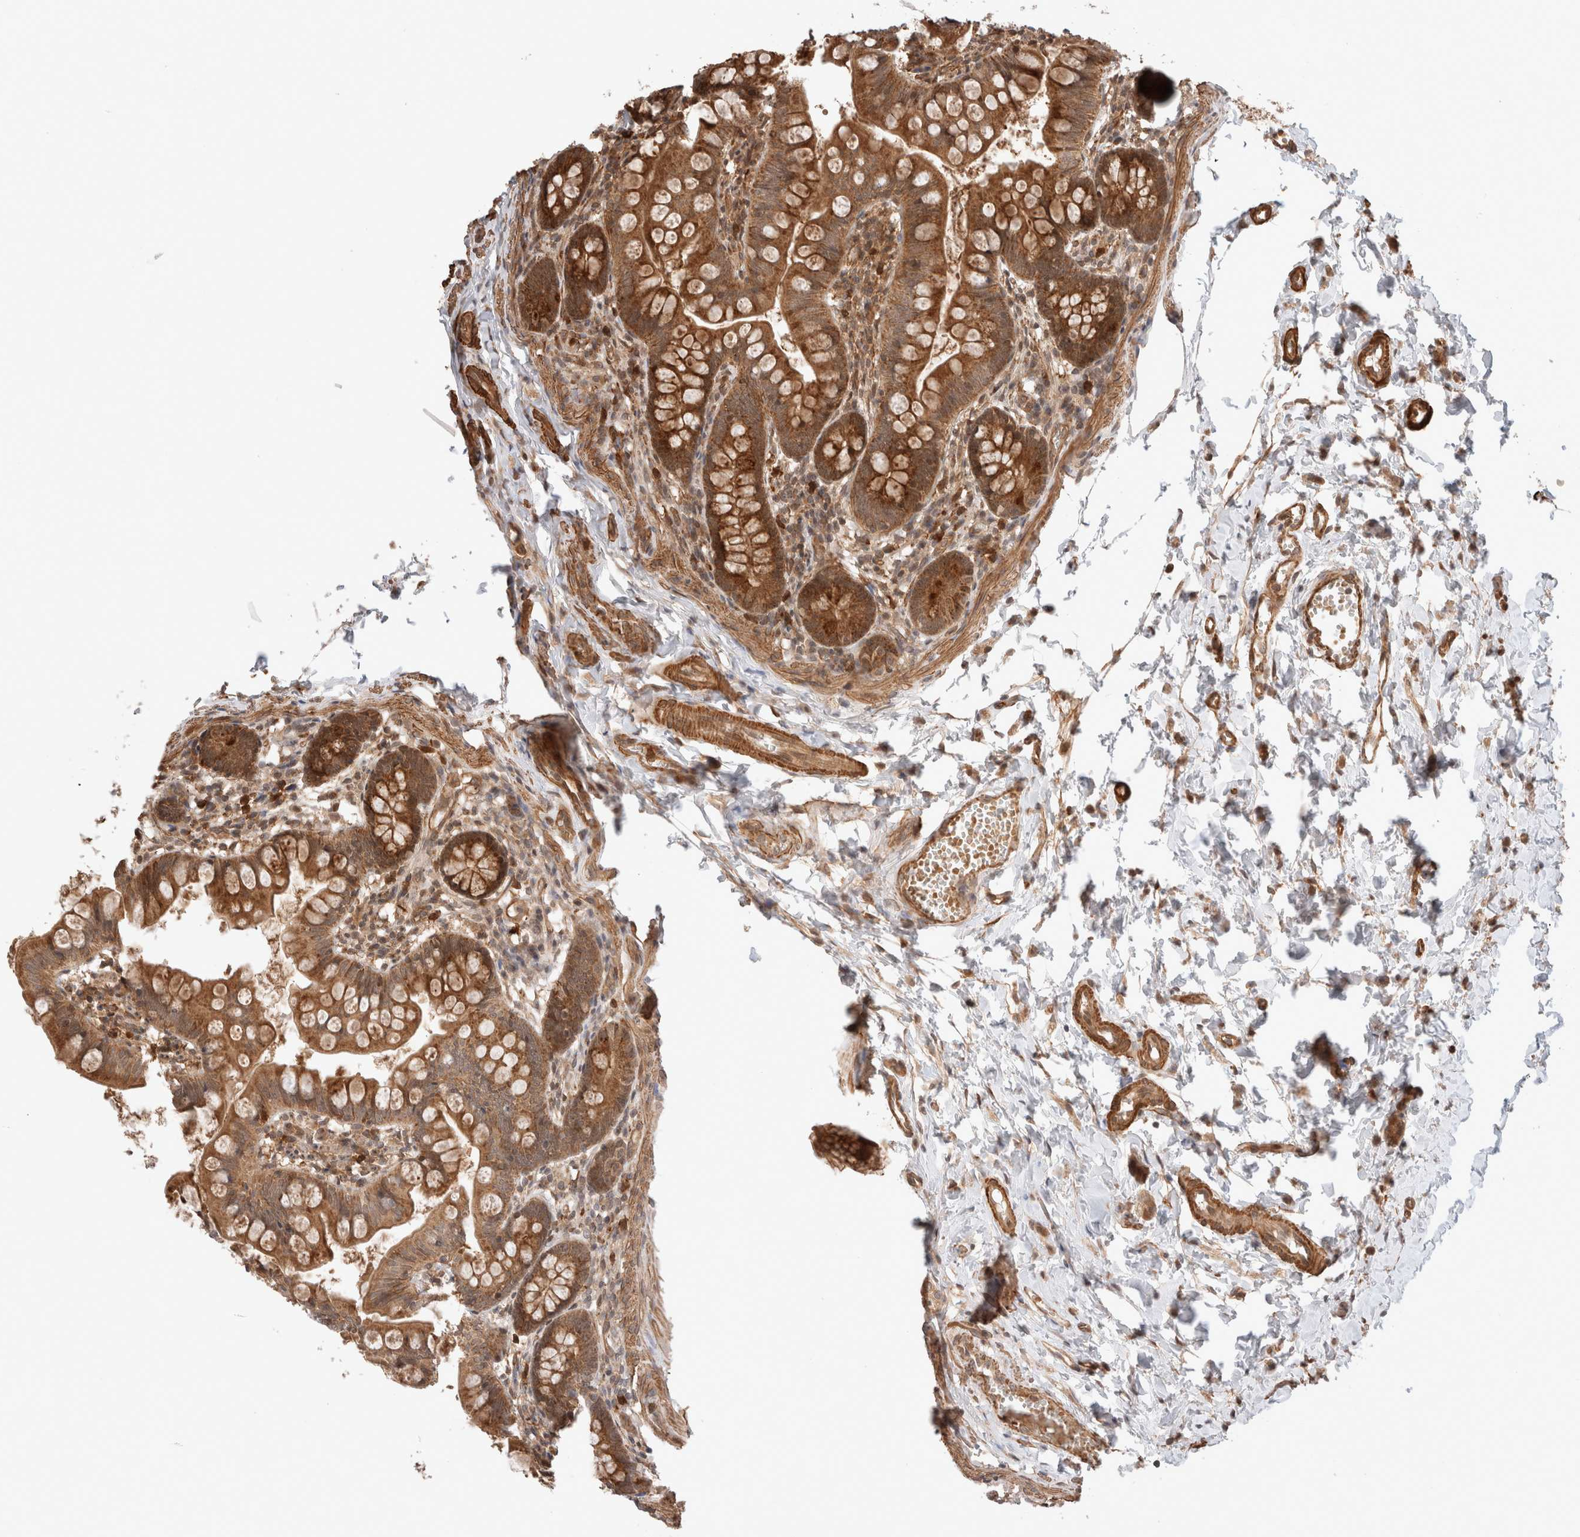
{"staining": {"intensity": "strong", "quantity": ">75%", "location": "cytoplasmic/membranous"}, "tissue": "small intestine", "cell_type": "Glandular cells", "image_type": "normal", "snomed": [{"axis": "morphology", "description": "Normal tissue, NOS"}, {"axis": "topography", "description": "Small intestine"}], "caption": "Normal small intestine was stained to show a protein in brown. There is high levels of strong cytoplasmic/membranous positivity in about >75% of glandular cells. The staining was performed using DAB, with brown indicating positive protein expression. Nuclei are stained blue with hematoxylin.", "gene": "ZNF649", "patient": {"sex": "male", "age": 7}}